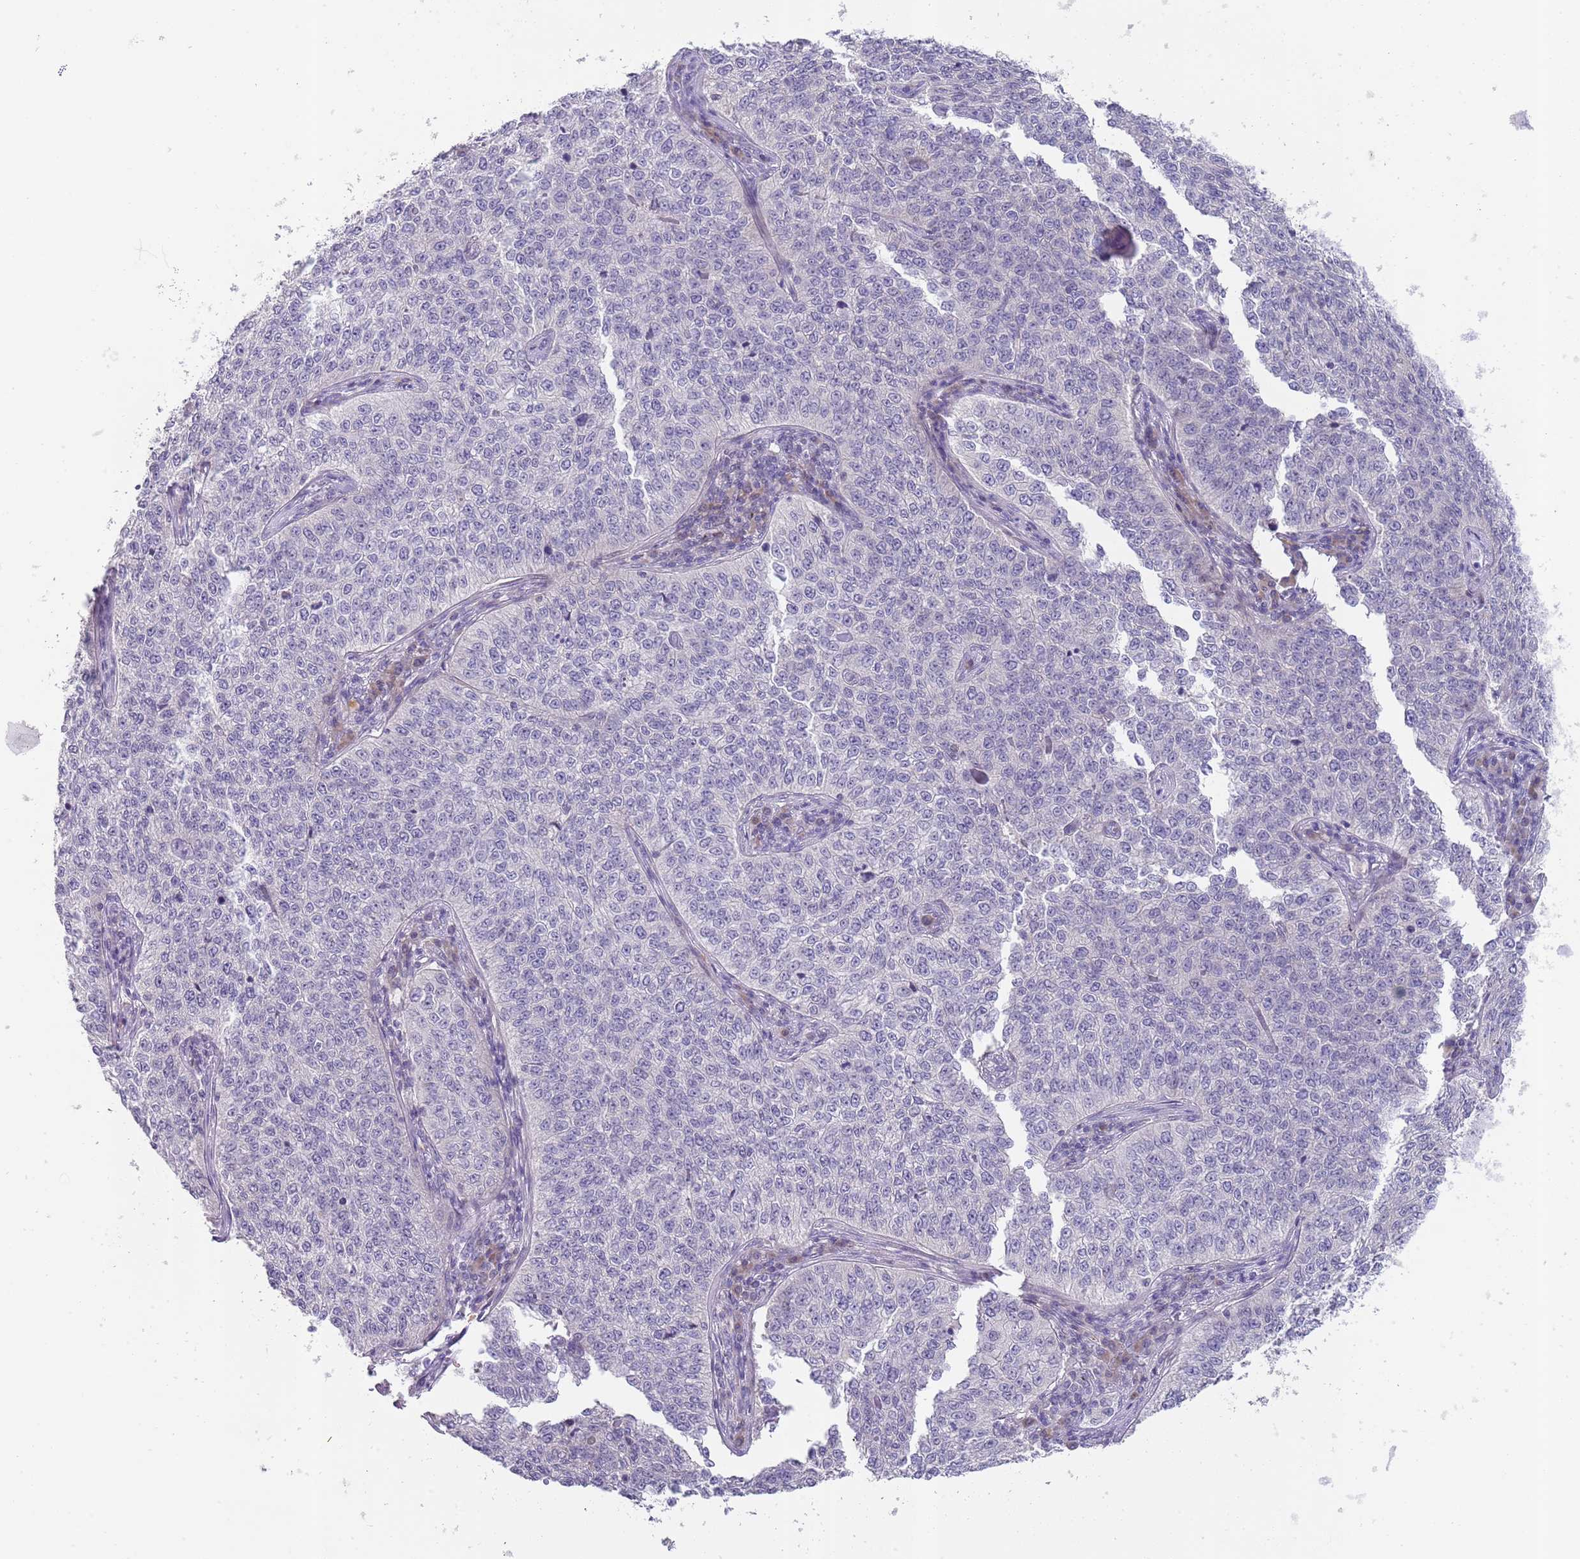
{"staining": {"intensity": "negative", "quantity": "none", "location": "none"}, "tissue": "cervical cancer", "cell_type": "Tumor cells", "image_type": "cancer", "snomed": [{"axis": "morphology", "description": "Squamous cell carcinoma, NOS"}, {"axis": "topography", "description": "Cervix"}], "caption": "IHC histopathology image of neoplastic tissue: human cervical squamous cell carcinoma stained with DAB (3,3'-diaminobenzidine) reveals no significant protein positivity in tumor cells.", "gene": "PRAC1", "patient": {"sex": "female", "age": 35}}